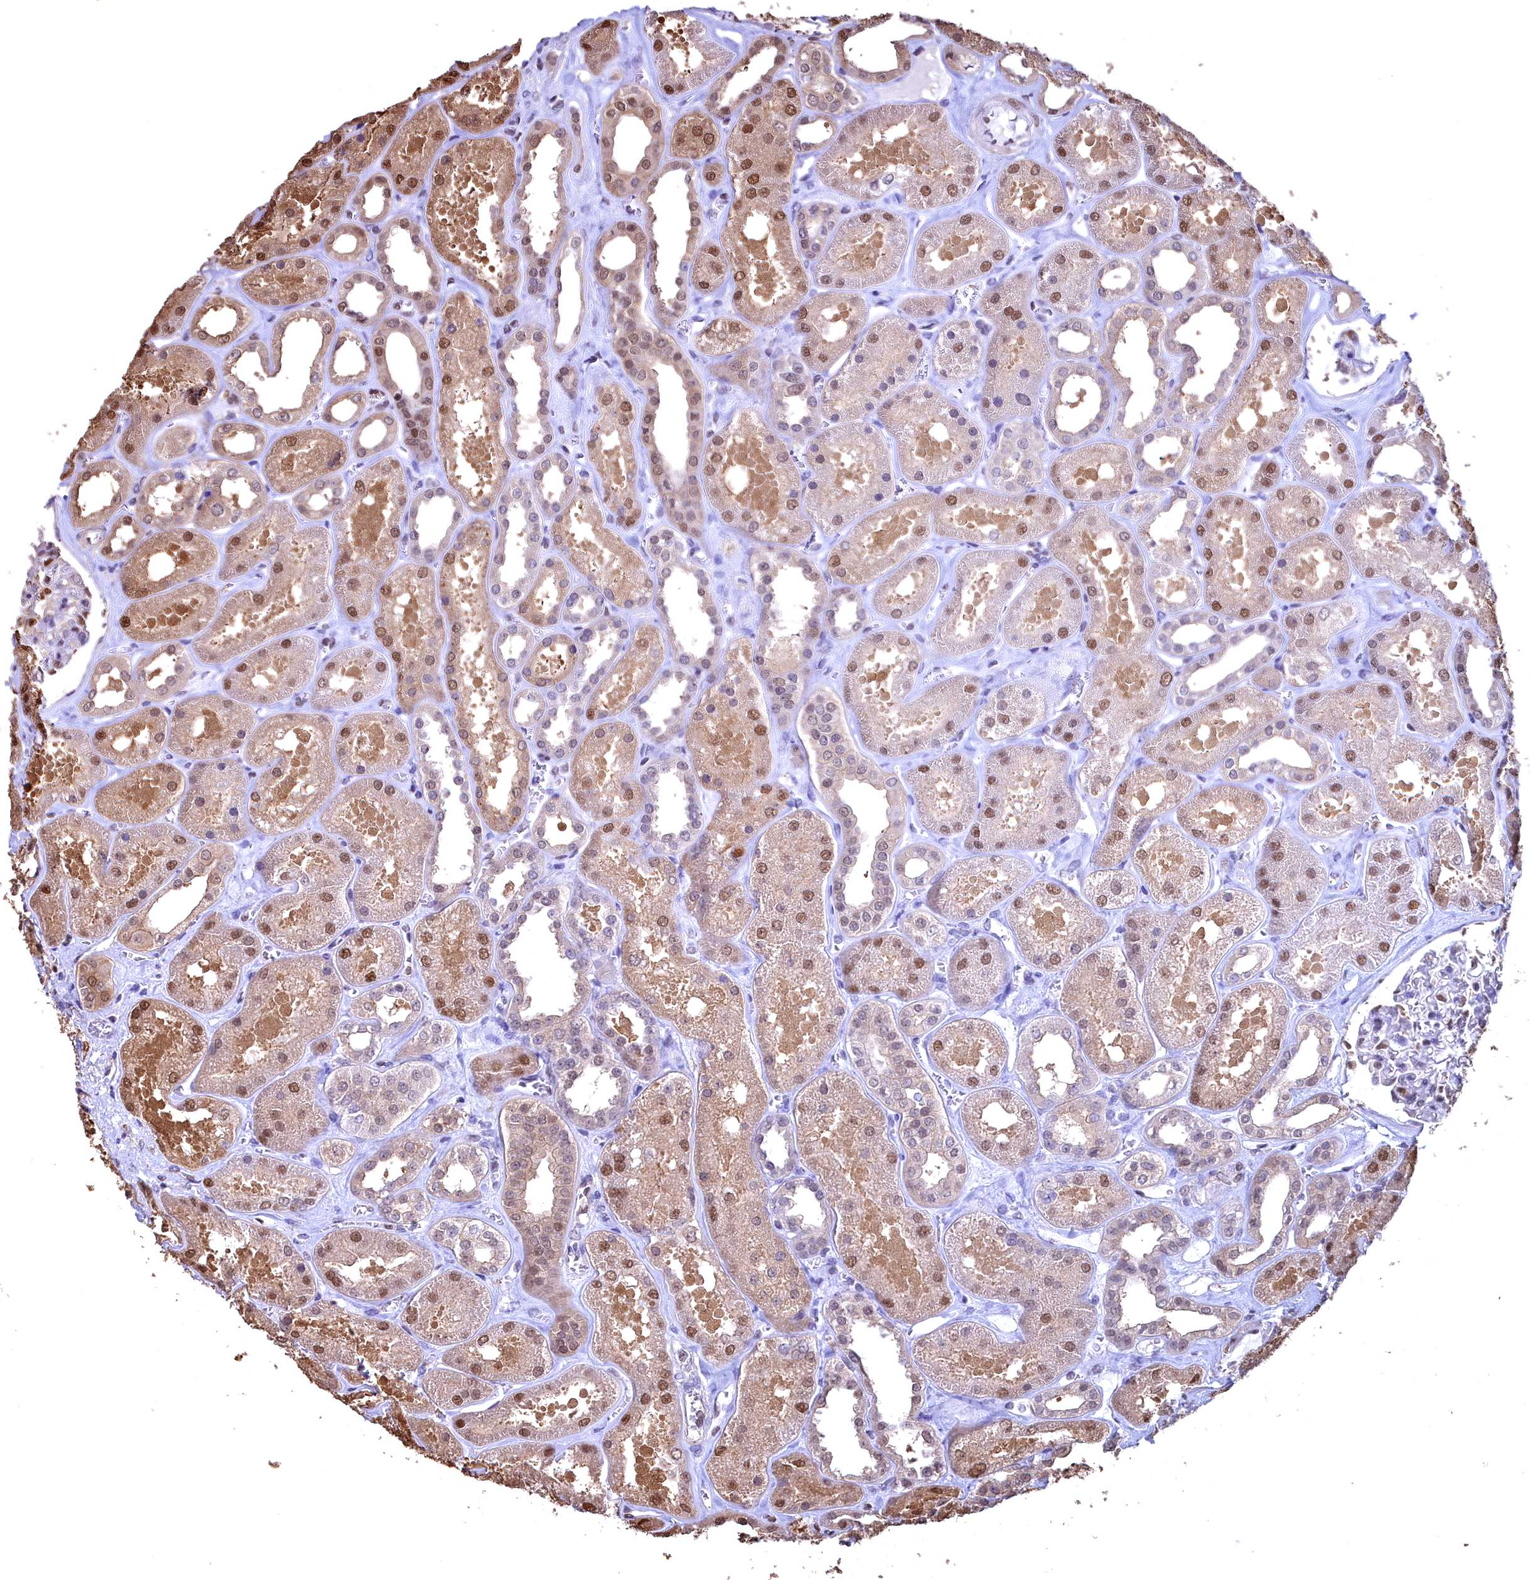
{"staining": {"intensity": "negative", "quantity": "none", "location": "none"}, "tissue": "kidney", "cell_type": "Cells in glomeruli", "image_type": "normal", "snomed": [{"axis": "morphology", "description": "Normal tissue, NOS"}, {"axis": "morphology", "description": "Adenocarcinoma, NOS"}, {"axis": "topography", "description": "Kidney"}], "caption": "DAB immunohistochemical staining of normal kidney demonstrates no significant expression in cells in glomeruli.", "gene": "GAPDH", "patient": {"sex": "female", "age": 68}}